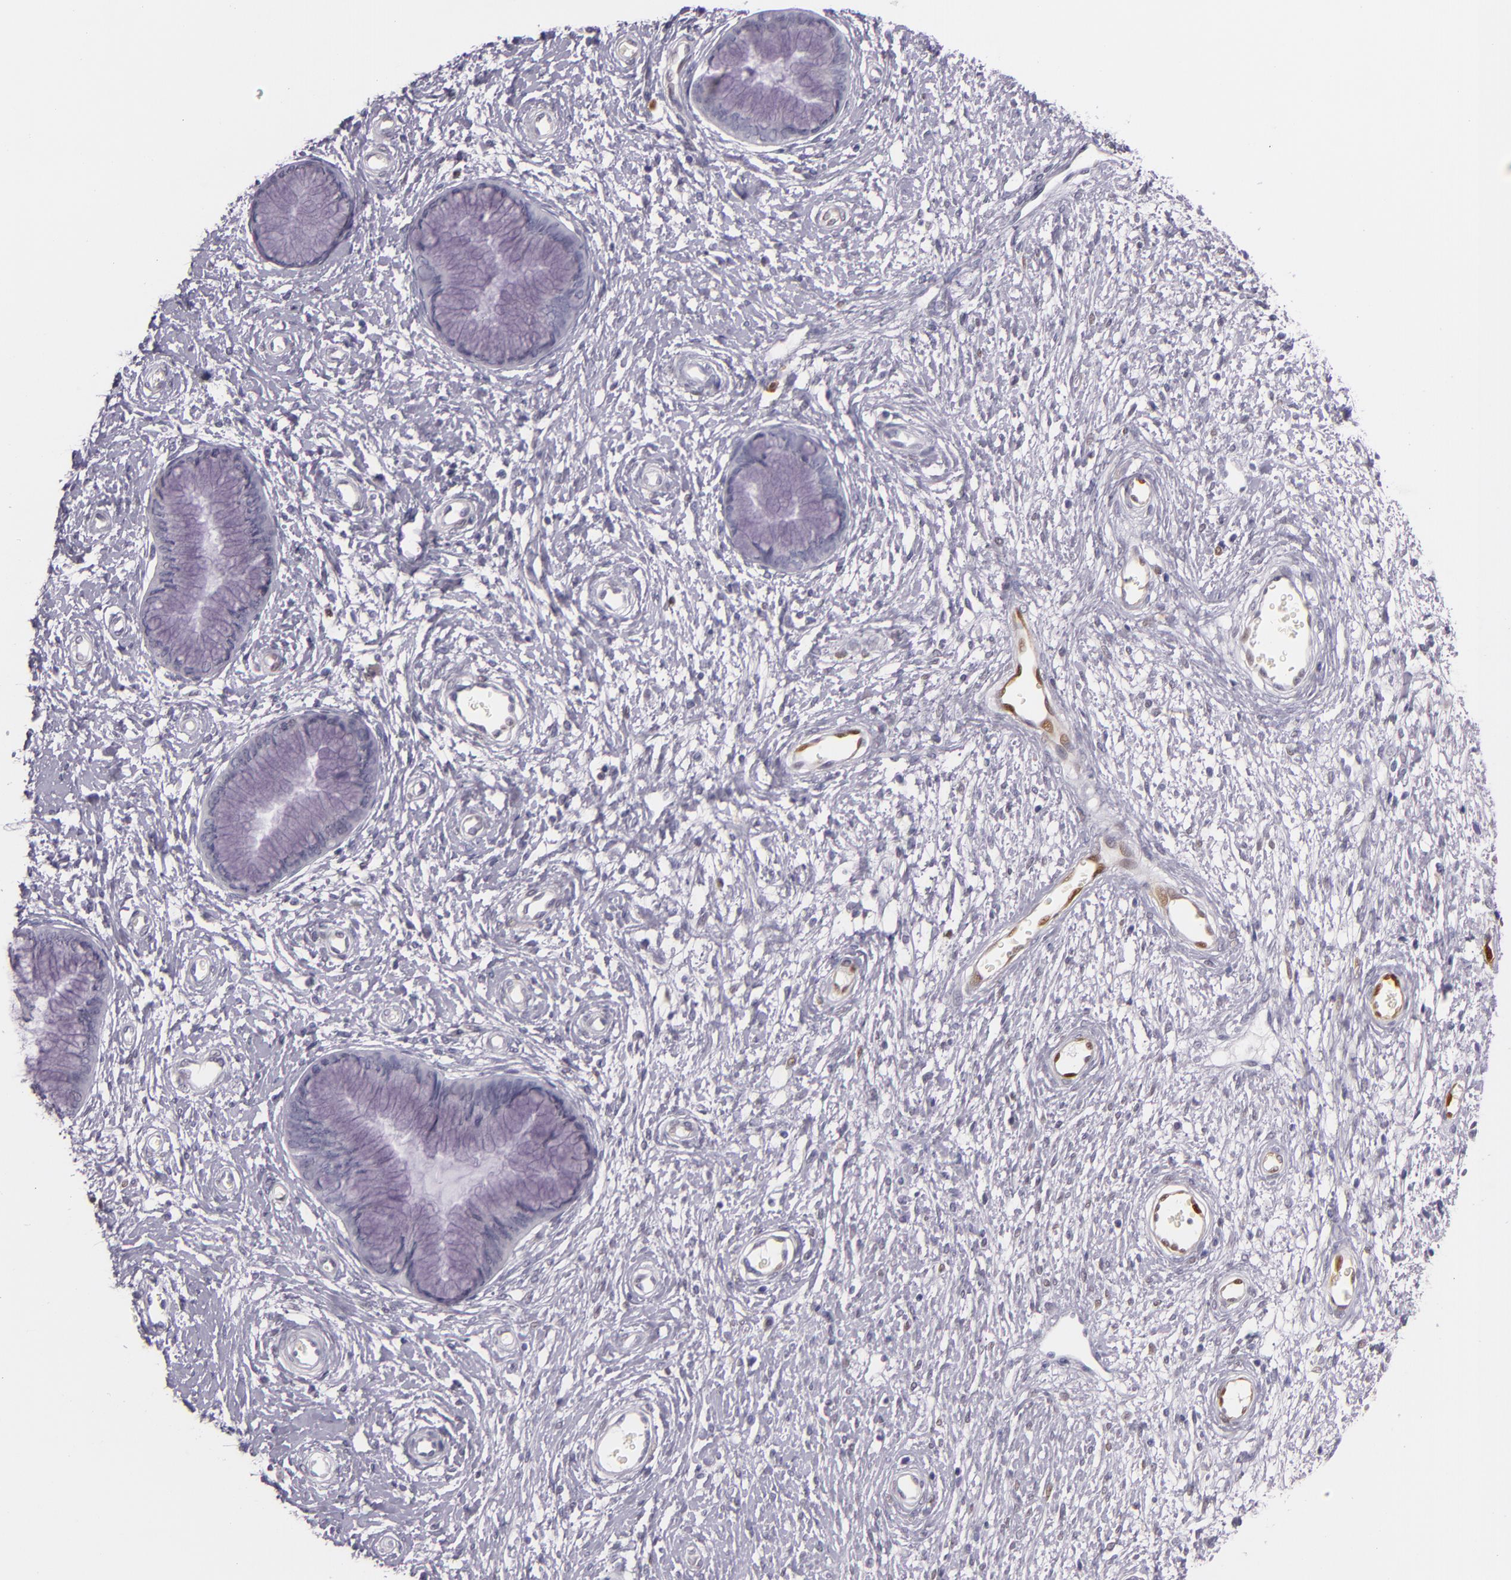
{"staining": {"intensity": "negative", "quantity": "none", "location": "none"}, "tissue": "cervix", "cell_type": "Glandular cells", "image_type": "normal", "snomed": [{"axis": "morphology", "description": "Normal tissue, NOS"}, {"axis": "topography", "description": "Cervix"}], "caption": "The immunohistochemistry (IHC) micrograph has no significant staining in glandular cells of cervix.", "gene": "MT1A", "patient": {"sex": "female", "age": 55}}